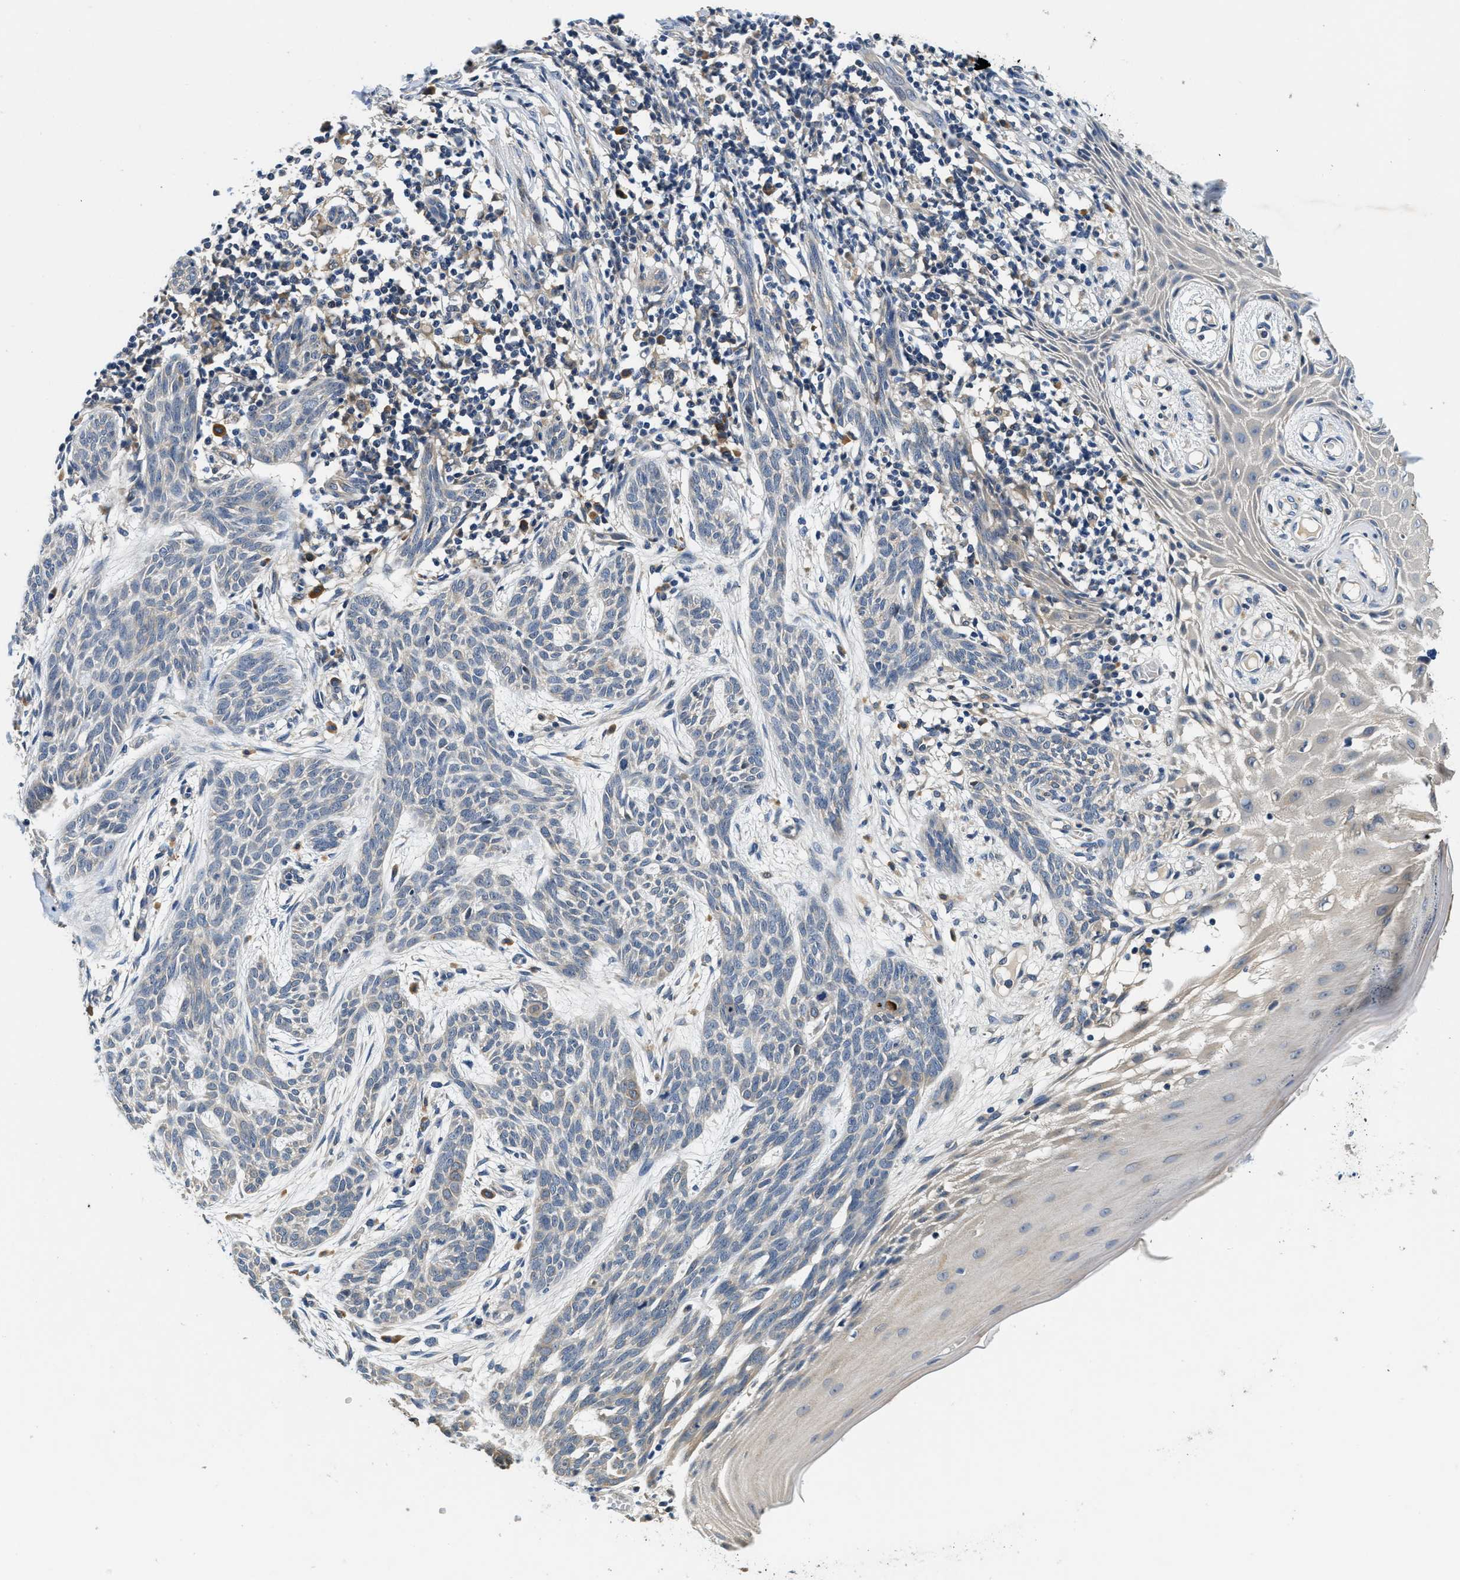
{"staining": {"intensity": "weak", "quantity": "<25%", "location": "cytoplasmic/membranous"}, "tissue": "skin cancer", "cell_type": "Tumor cells", "image_type": "cancer", "snomed": [{"axis": "morphology", "description": "Basal cell carcinoma"}, {"axis": "topography", "description": "Skin"}], "caption": "Tumor cells are negative for brown protein staining in basal cell carcinoma (skin).", "gene": "ALDH3A2", "patient": {"sex": "female", "age": 59}}